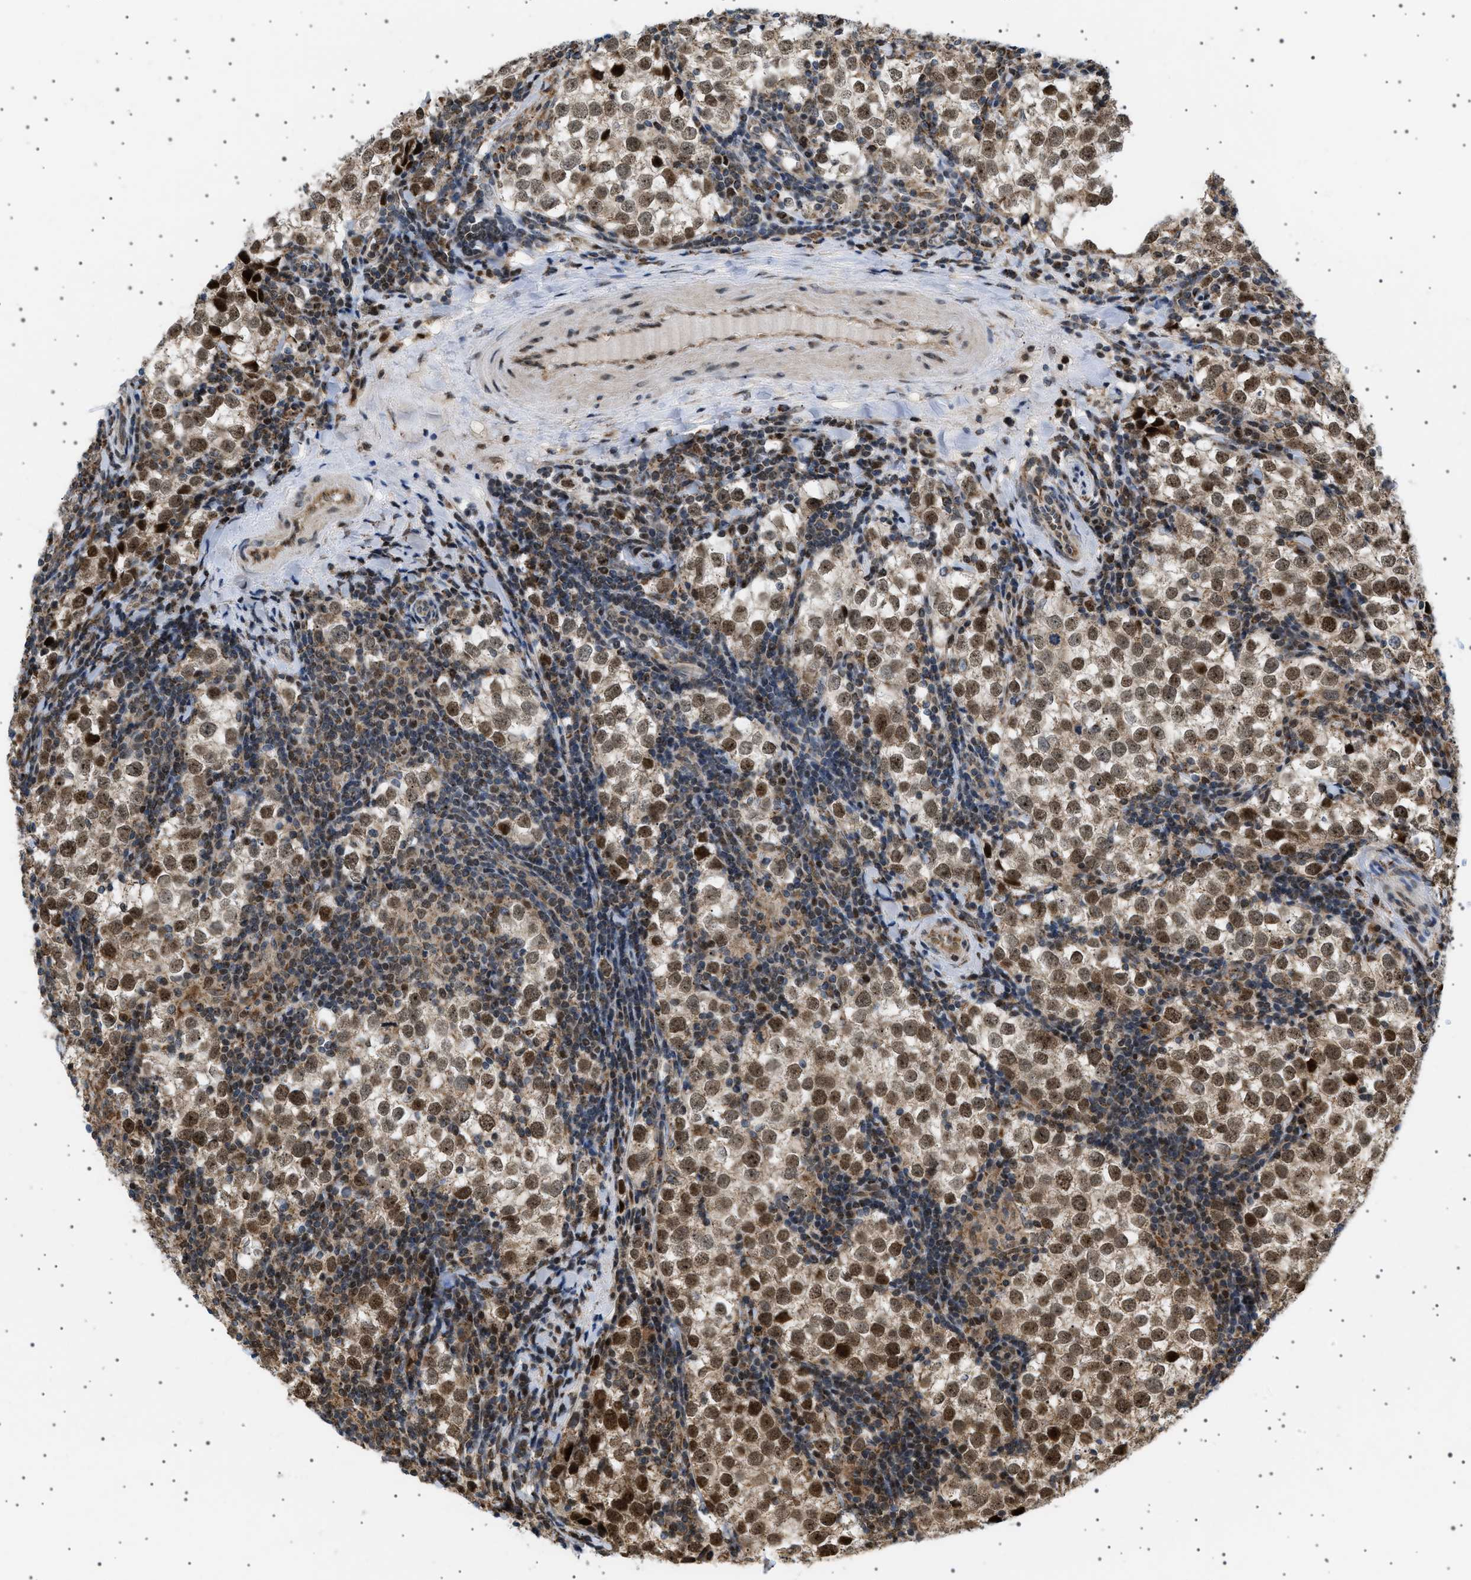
{"staining": {"intensity": "moderate", "quantity": ">75%", "location": "cytoplasmic/membranous,nuclear"}, "tissue": "testis cancer", "cell_type": "Tumor cells", "image_type": "cancer", "snomed": [{"axis": "morphology", "description": "Seminoma, NOS"}, {"axis": "morphology", "description": "Carcinoma, Embryonal, NOS"}, {"axis": "topography", "description": "Testis"}], "caption": "The micrograph displays a brown stain indicating the presence of a protein in the cytoplasmic/membranous and nuclear of tumor cells in testis cancer (embryonal carcinoma).", "gene": "MELK", "patient": {"sex": "male", "age": 36}}